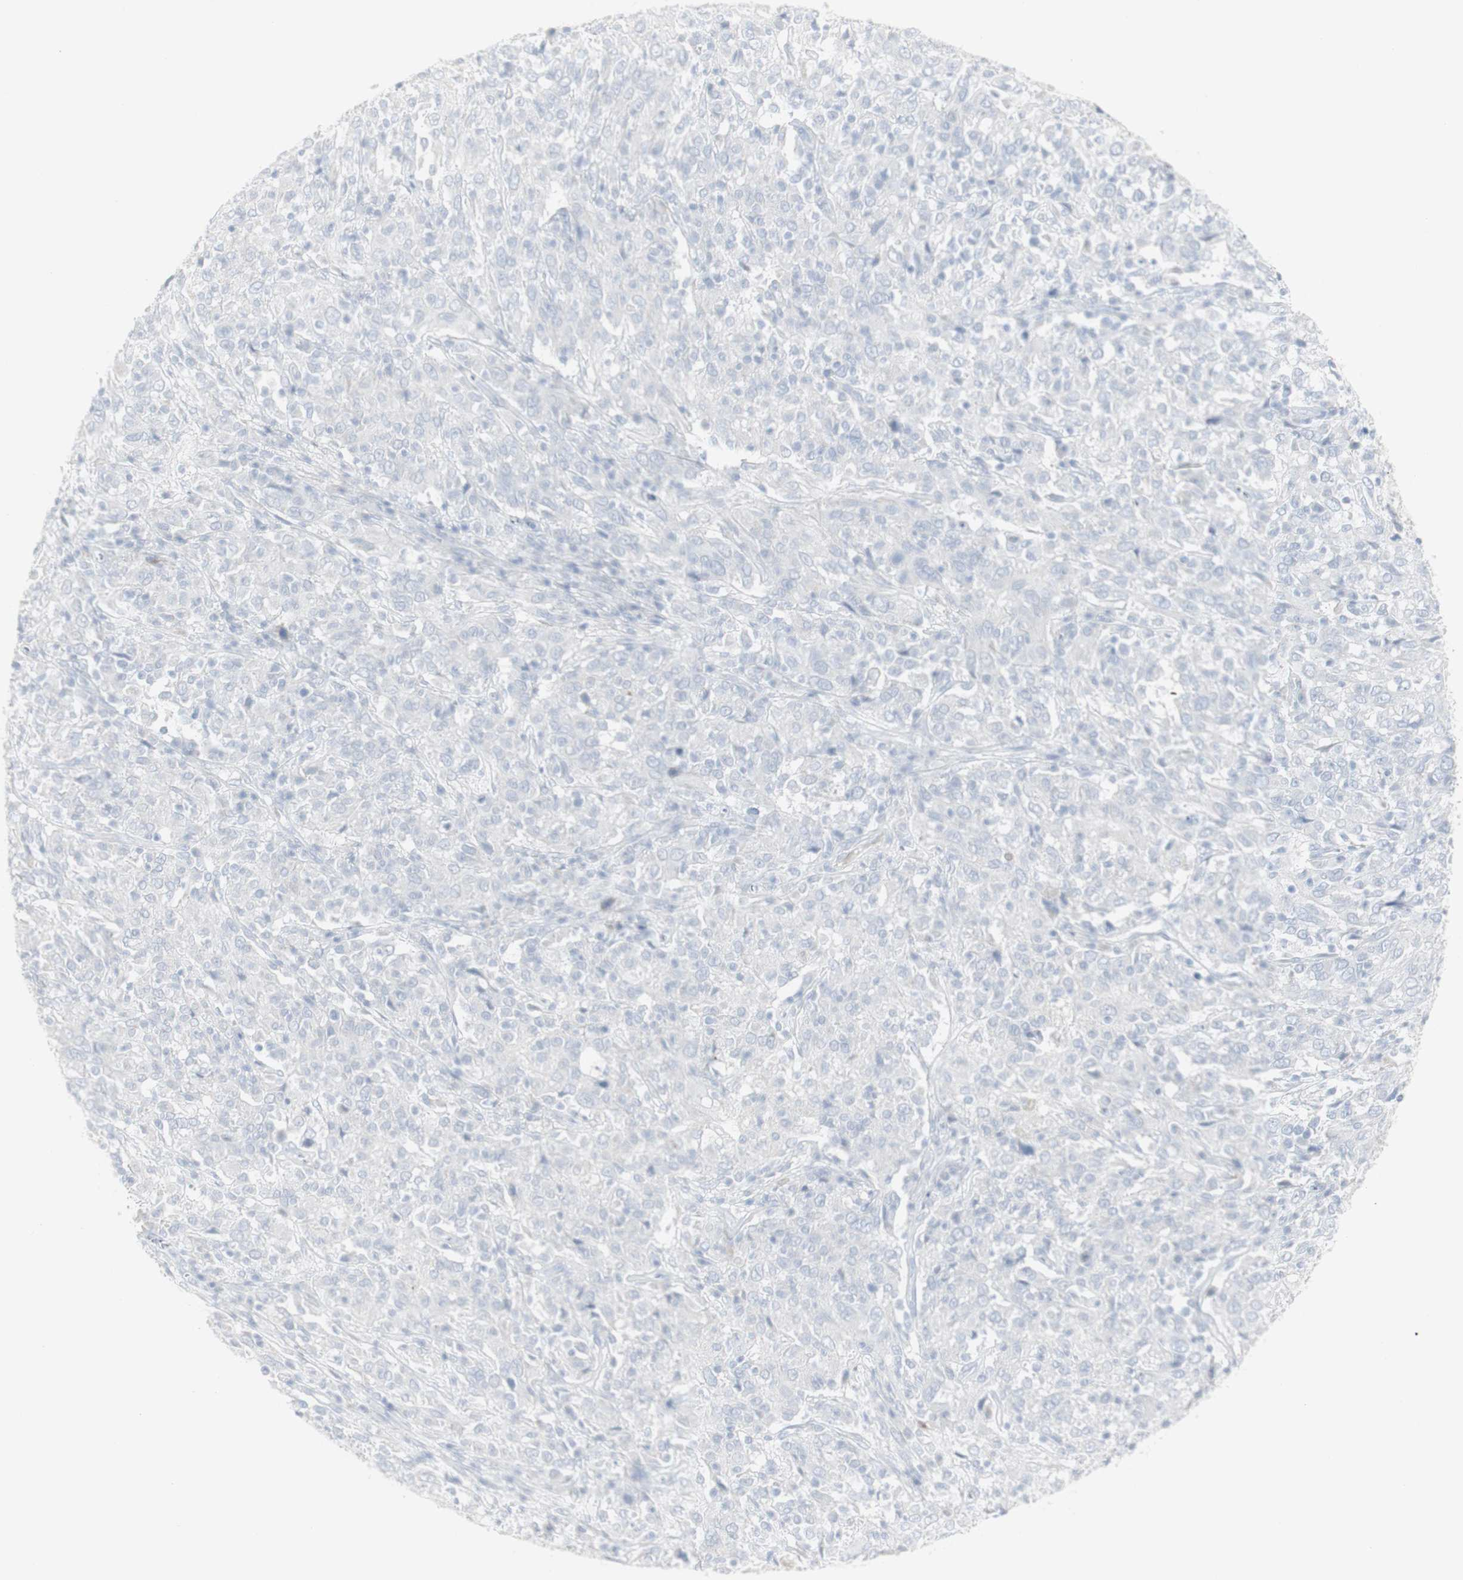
{"staining": {"intensity": "negative", "quantity": "none", "location": "none"}, "tissue": "cervical cancer", "cell_type": "Tumor cells", "image_type": "cancer", "snomed": [{"axis": "morphology", "description": "Squamous cell carcinoma, NOS"}, {"axis": "topography", "description": "Cervix"}], "caption": "An IHC histopathology image of squamous cell carcinoma (cervical) is shown. There is no staining in tumor cells of squamous cell carcinoma (cervical).", "gene": "ENSG00000198211", "patient": {"sex": "female", "age": 46}}